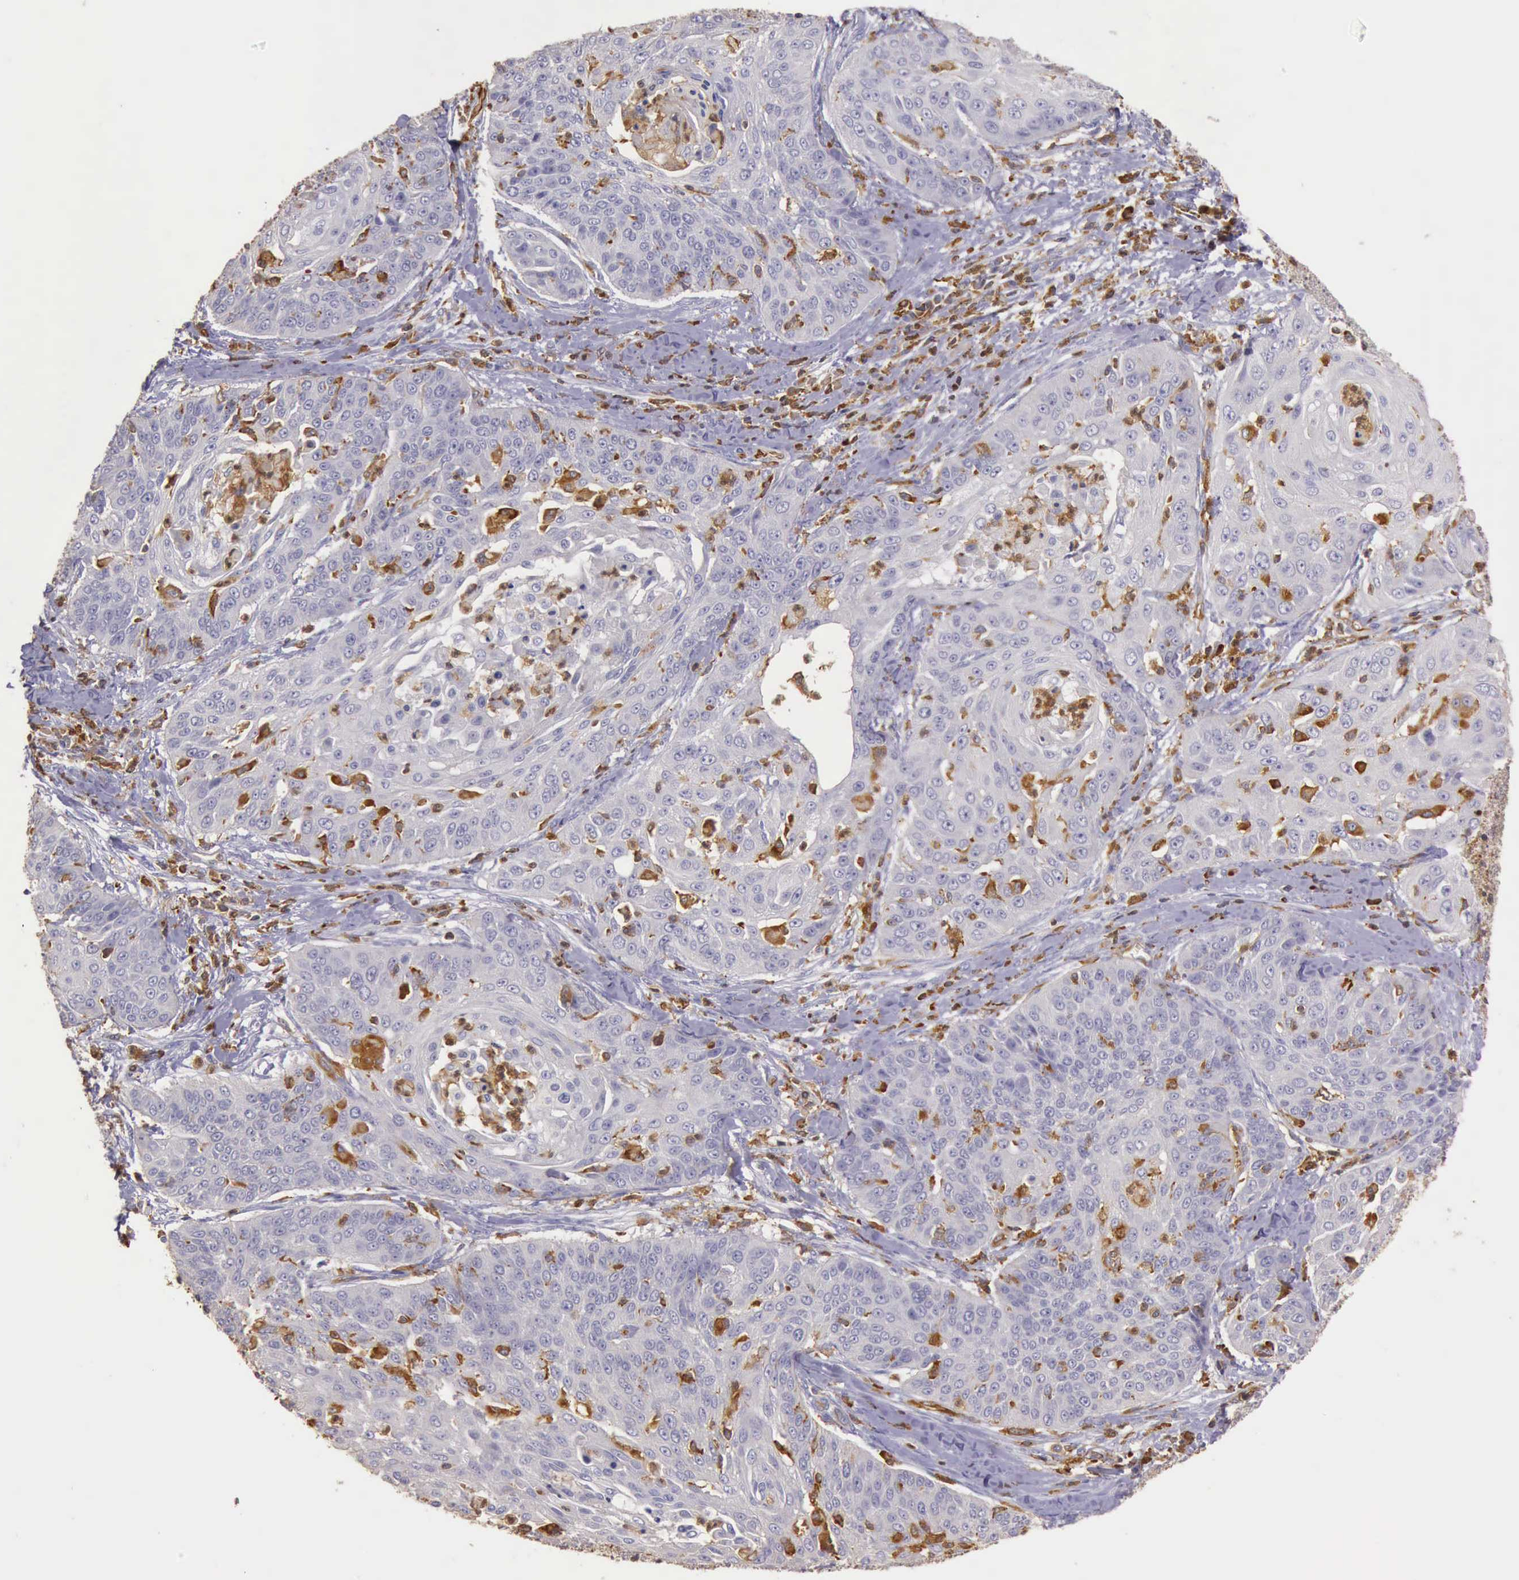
{"staining": {"intensity": "weak", "quantity": "<25%", "location": "cytoplasmic/membranous"}, "tissue": "cervical cancer", "cell_type": "Tumor cells", "image_type": "cancer", "snomed": [{"axis": "morphology", "description": "Squamous cell carcinoma, NOS"}, {"axis": "topography", "description": "Cervix"}], "caption": "A high-resolution image shows immunohistochemistry (IHC) staining of squamous cell carcinoma (cervical), which exhibits no significant positivity in tumor cells.", "gene": "ARHGAP4", "patient": {"sex": "female", "age": 64}}